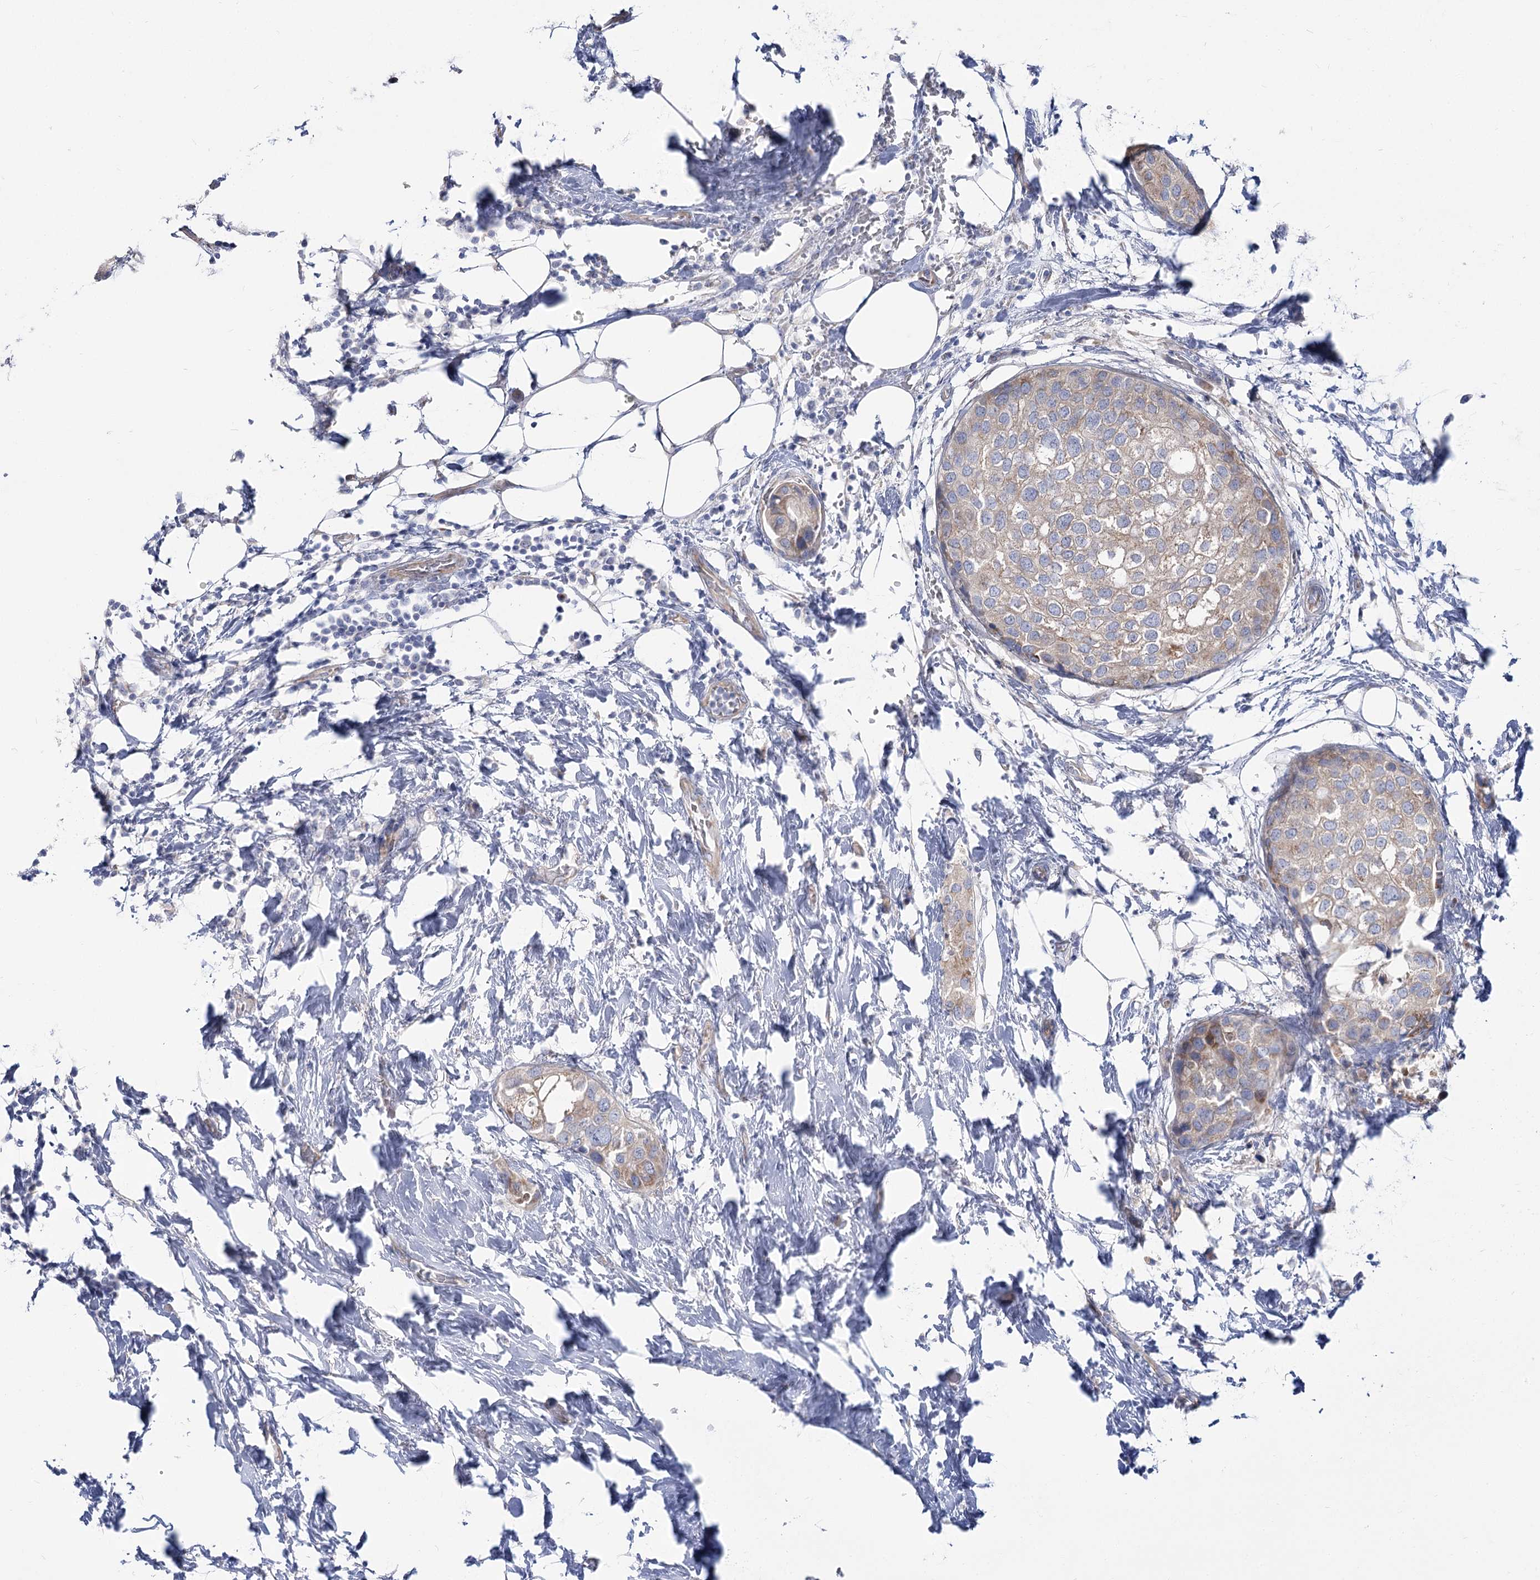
{"staining": {"intensity": "negative", "quantity": "none", "location": "none"}, "tissue": "urothelial cancer", "cell_type": "Tumor cells", "image_type": "cancer", "snomed": [{"axis": "morphology", "description": "Urothelial carcinoma, High grade"}, {"axis": "topography", "description": "Urinary bladder"}], "caption": "Immunohistochemistry of urothelial carcinoma (high-grade) displays no expression in tumor cells.", "gene": "SUOX", "patient": {"sex": "male", "age": 64}}